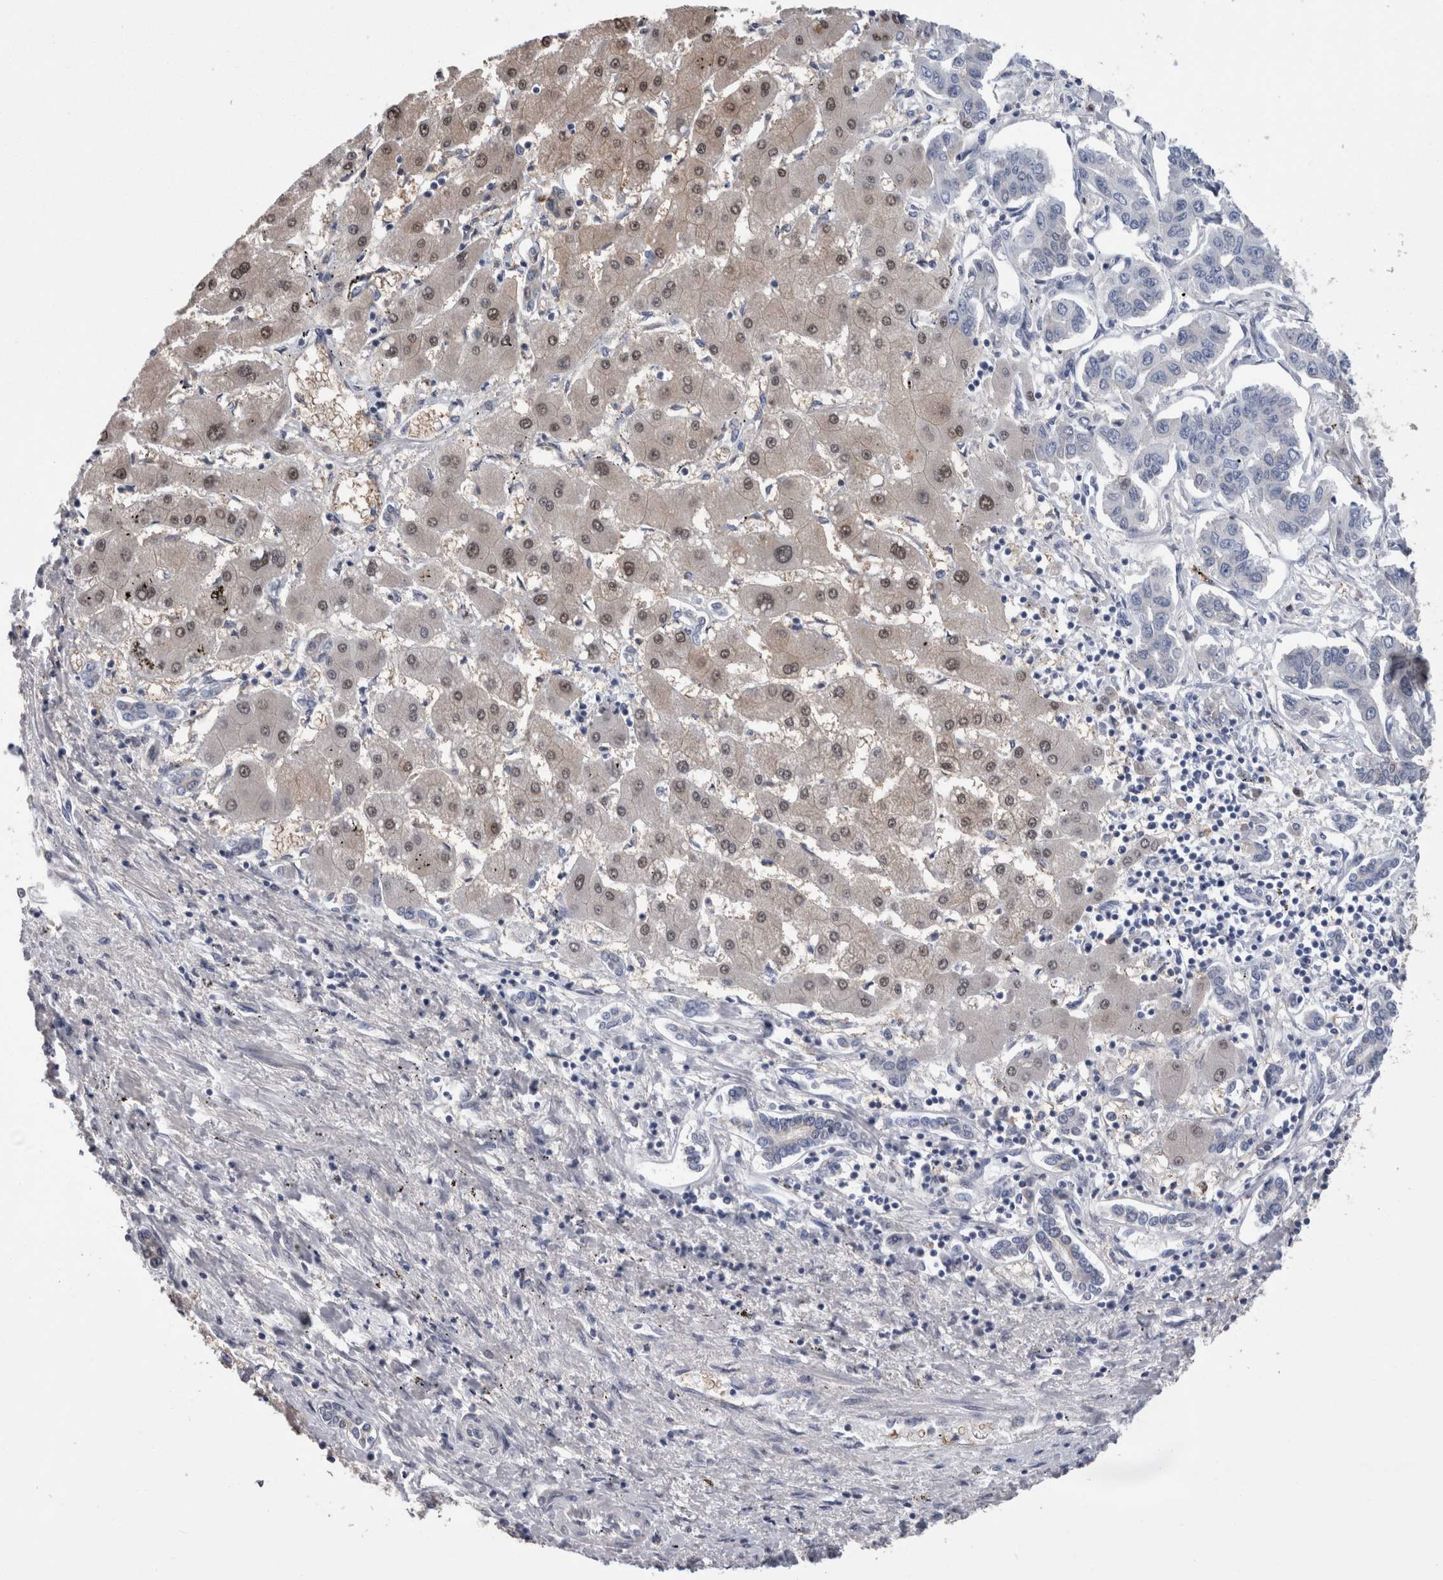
{"staining": {"intensity": "negative", "quantity": "none", "location": "none"}, "tissue": "liver cancer", "cell_type": "Tumor cells", "image_type": "cancer", "snomed": [{"axis": "morphology", "description": "Cholangiocarcinoma"}, {"axis": "topography", "description": "Liver"}], "caption": "A high-resolution photomicrograph shows IHC staining of cholangiocarcinoma (liver), which displays no significant positivity in tumor cells.", "gene": "CA8", "patient": {"sex": "male", "age": 59}}